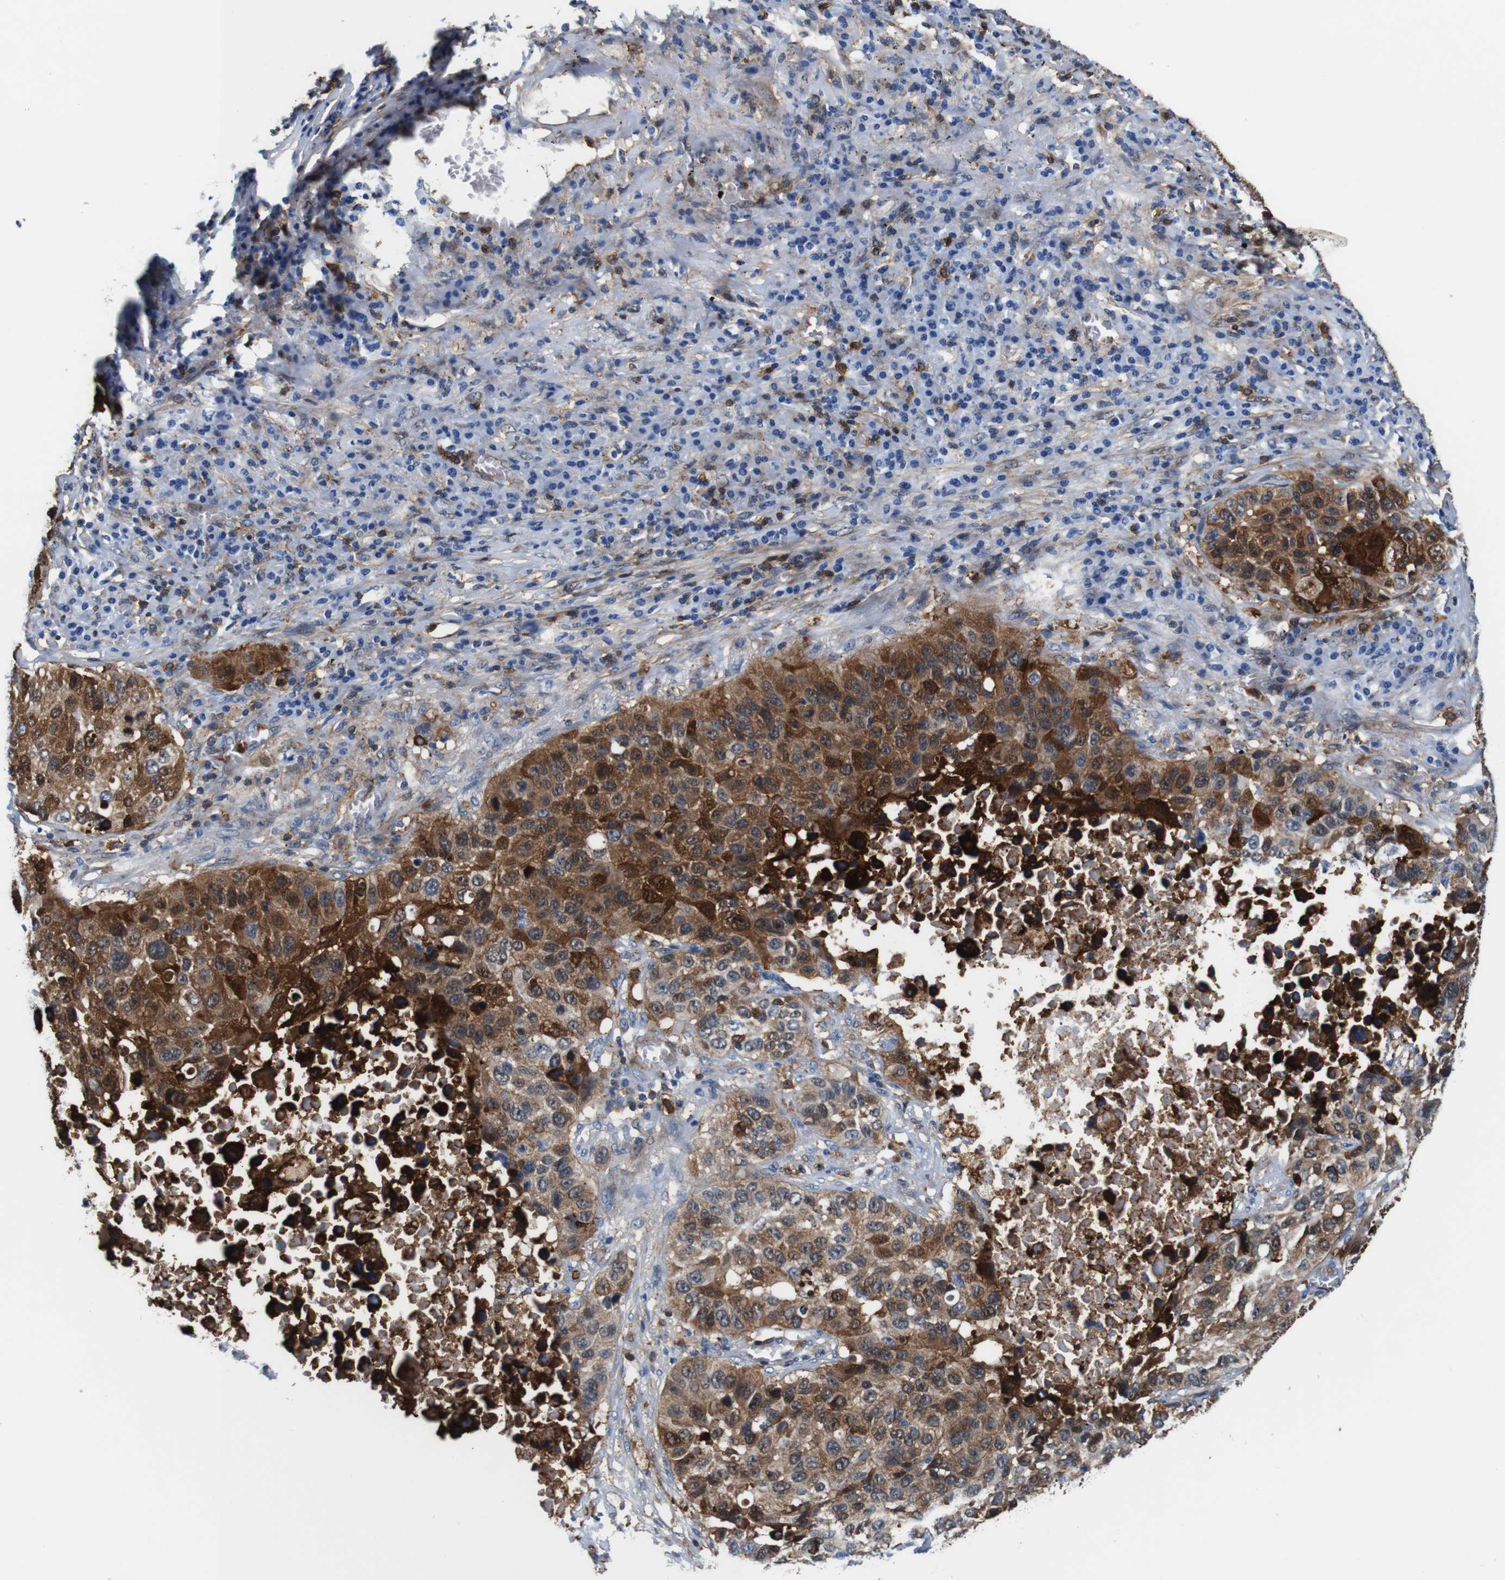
{"staining": {"intensity": "strong", "quantity": ">75%", "location": "cytoplasmic/membranous,nuclear"}, "tissue": "lung cancer", "cell_type": "Tumor cells", "image_type": "cancer", "snomed": [{"axis": "morphology", "description": "Squamous cell carcinoma, NOS"}, {"axis": "topography", "description": "Lung"}], "caption": "High-power microscopy captured an immunohistochemistry histopathology image of lung cancer (squamous cell carcinoma), revealing strong cytoplasmic/membranous and nuclear expression in about >75% of tumor cells.", "gene": "ANXA1", "patient": {"sex": "male", "age": 57}}